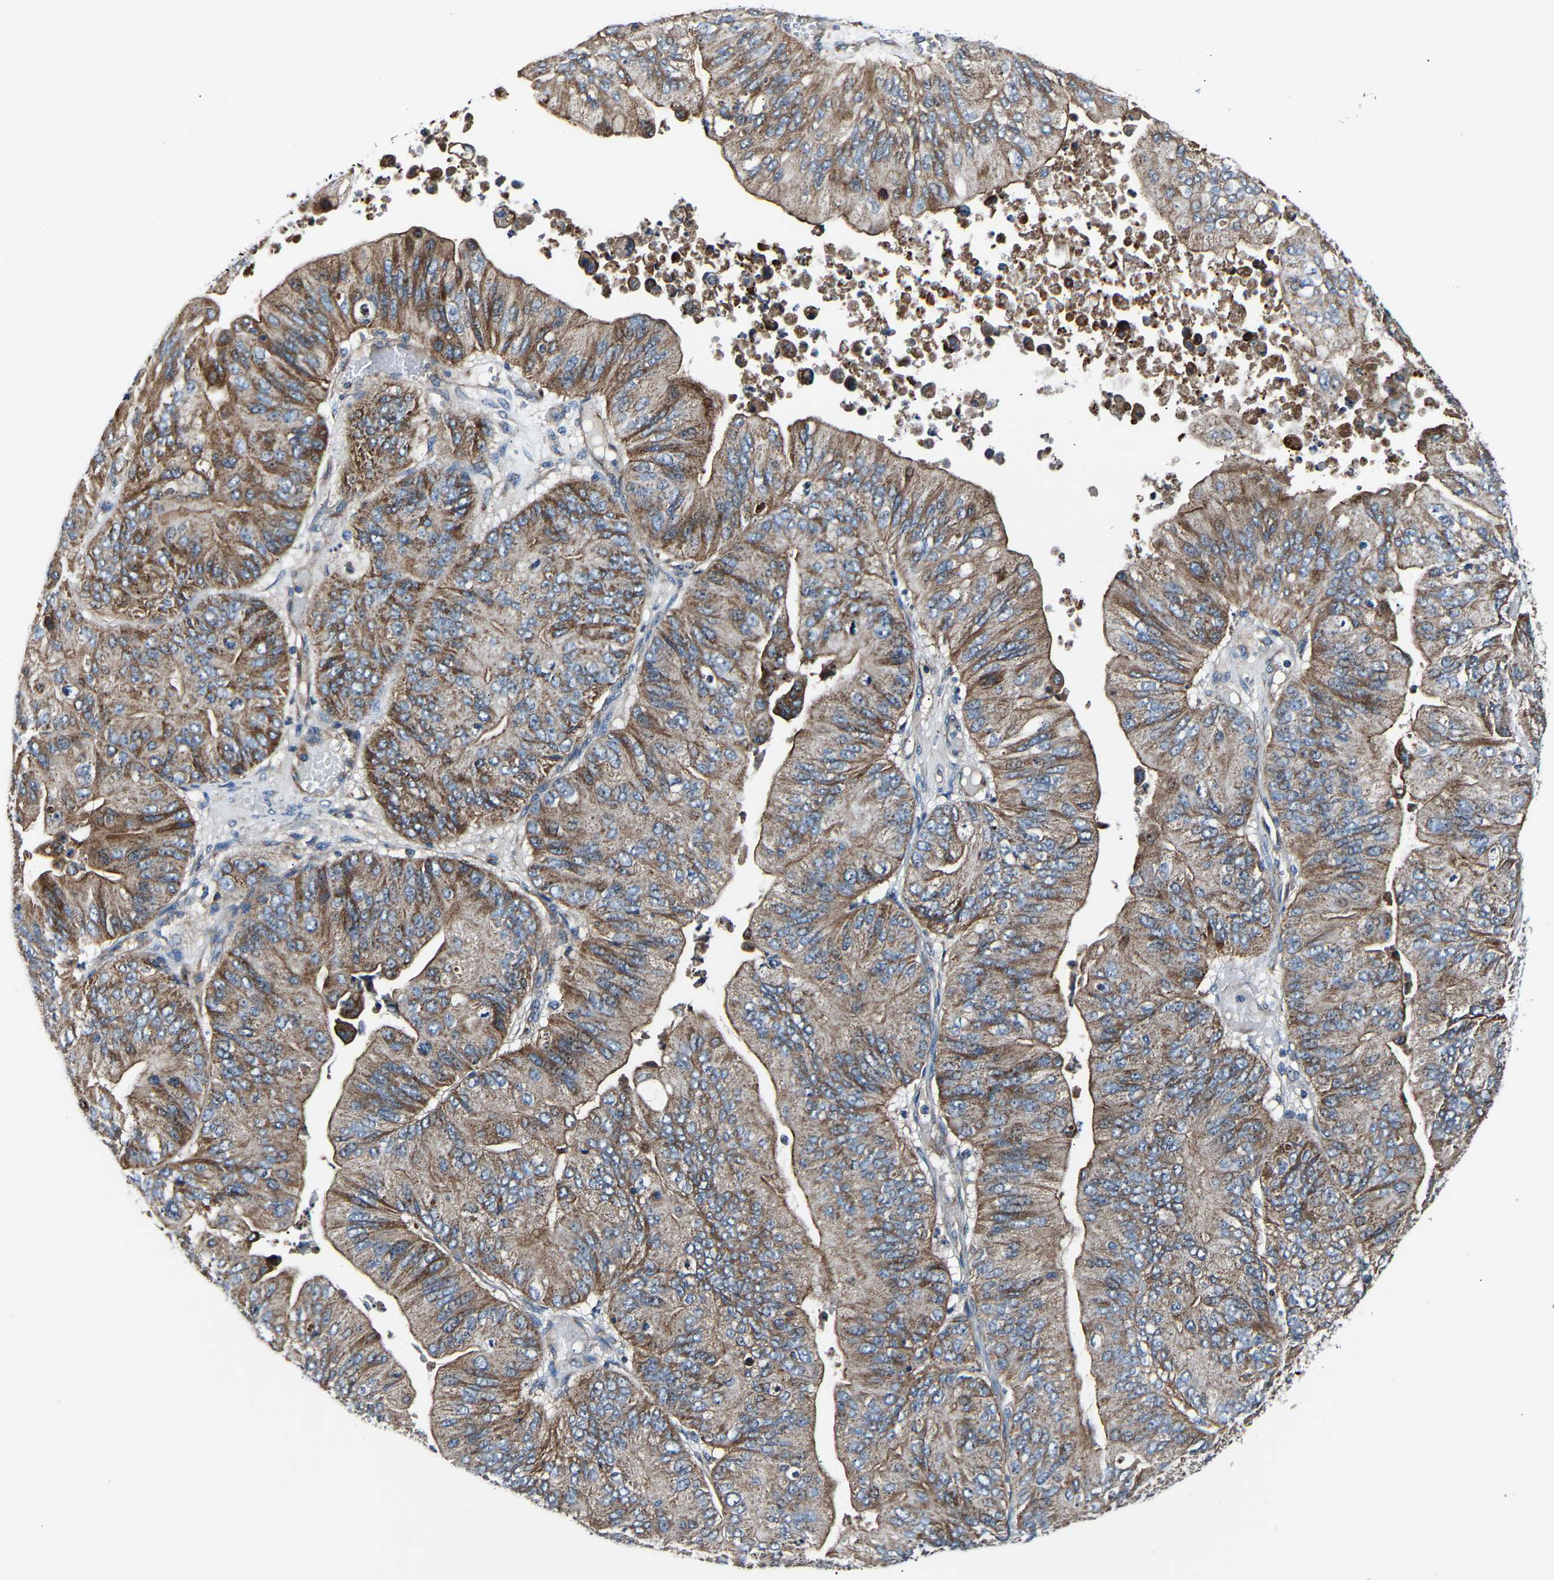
{"staining": {"intensity": "moderate", "quantity": ">75%", "location": "cytoplasmic/membranous"}, "tissue": "ovarian cancer", "cell_type": "Tumor cells", "image_type": "cancer", "snomed": [{"axis": "morphology", "description": "Cystadenocarcinoma, mucinous, NOS"}, {"axis": "topography", "description": "Ovary"}], "caption": "A high-resolution histopathology image shows immunohistochemistry (IHC) staining of ovarian cancer (mucinous cystadenocarcinoma), which demonstrates moderate cytoplasmic/membranous staining in approximately >75% of tumor cells. The staining is performed using DAB brown chromogen to label protein expression. The nuclei are counter-stained blue using hematoxylin.", "gene": "GGCT", "patient": {"sex": "female", "age": 61}}